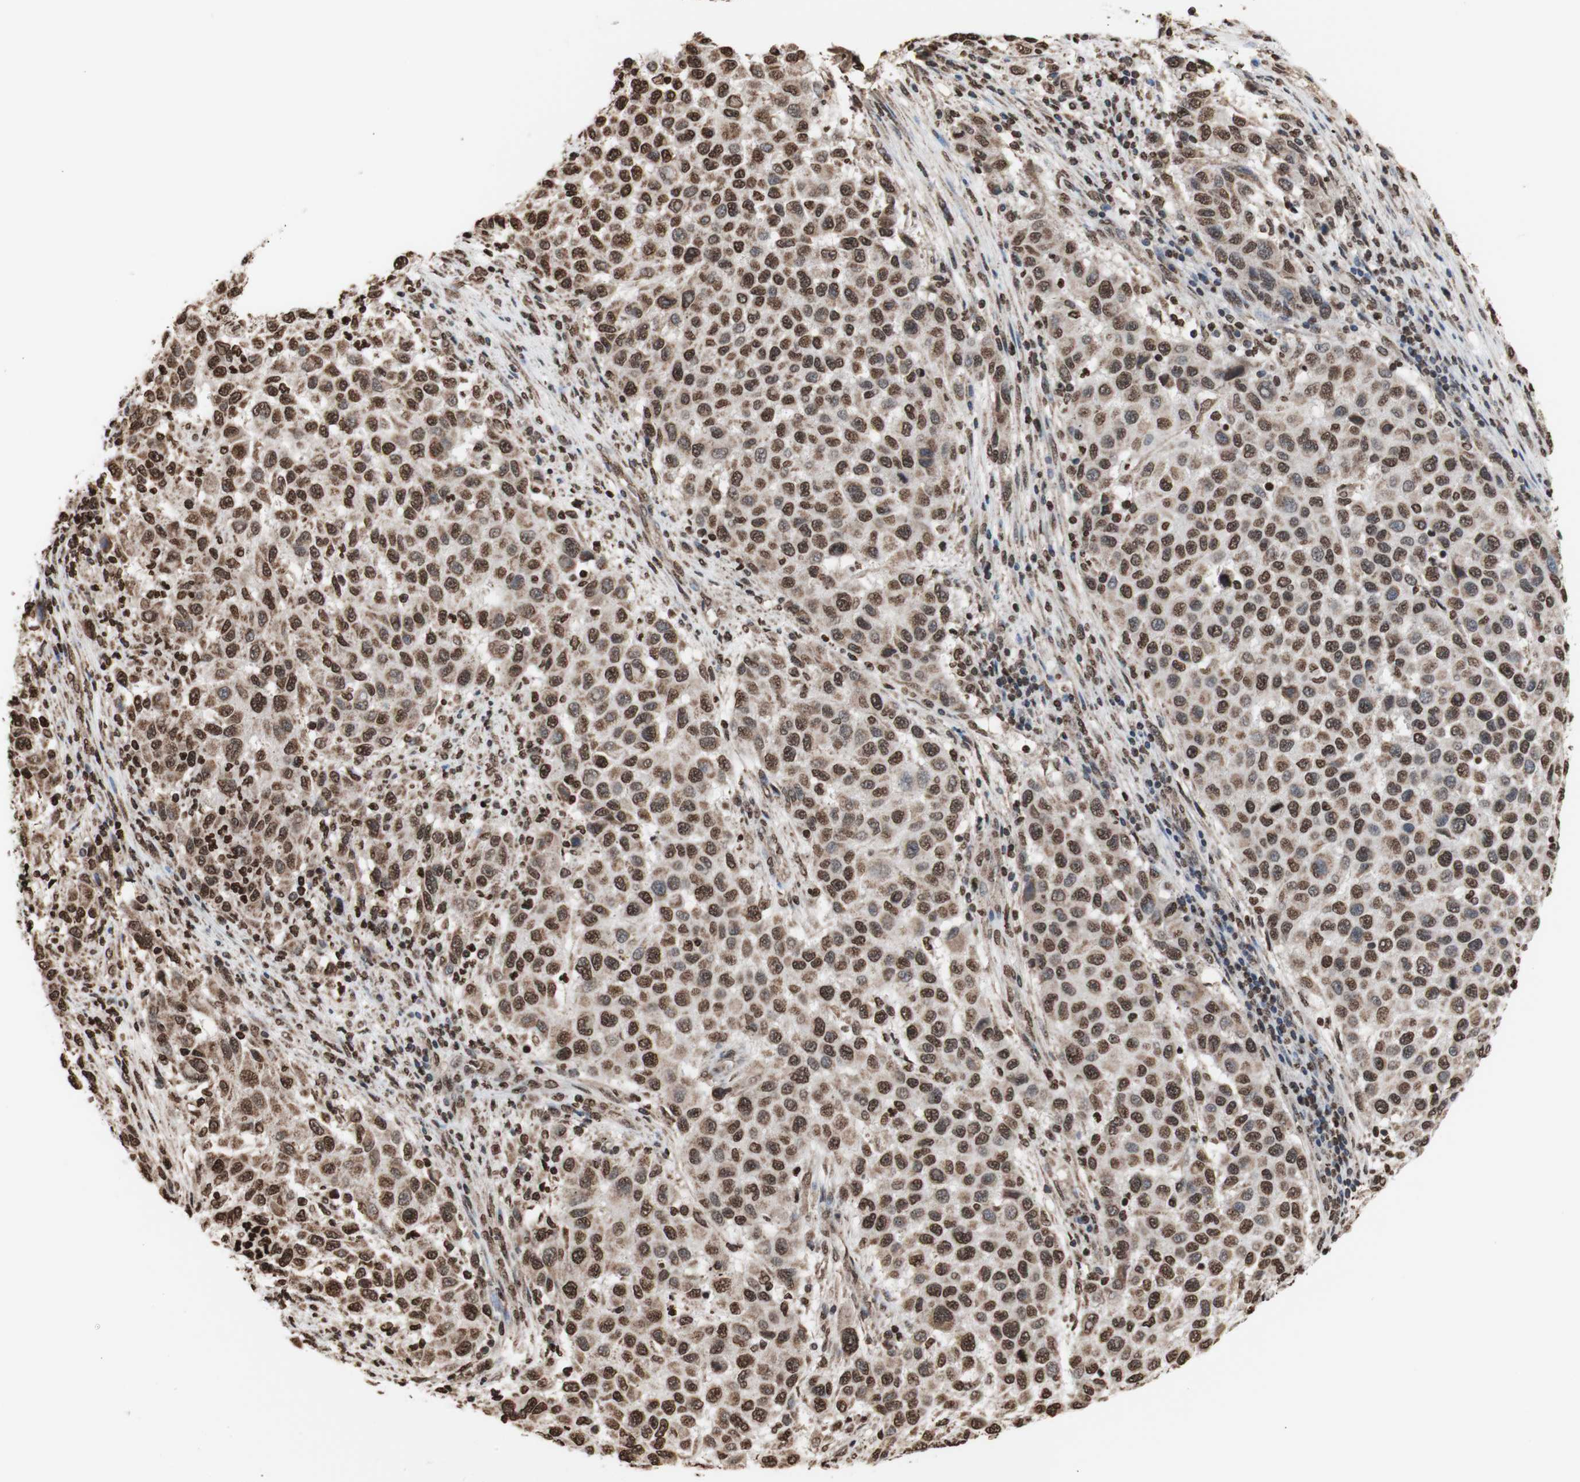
{"staining": {"intensity": "moderate", "quantity": ">75%", "location": "nuclear"}, "tissue": "melanoma", "cell_type": "Tumor cells", "image_type": "cancer", "snomed": [{"axis": "morphology", "description": "Malignant melanoma, Metastatic site"}, {"axis": "topography", "description": "Lymph node"}], "caption": "About >75% of tumor cells in human malignant melanoma (metastatic site) reveal moderate nuclear protein positivity as visualized by brown immunohistochemical staining.", "gene": "SNAI2", "patient": {"sex": "male", "age": 61}}